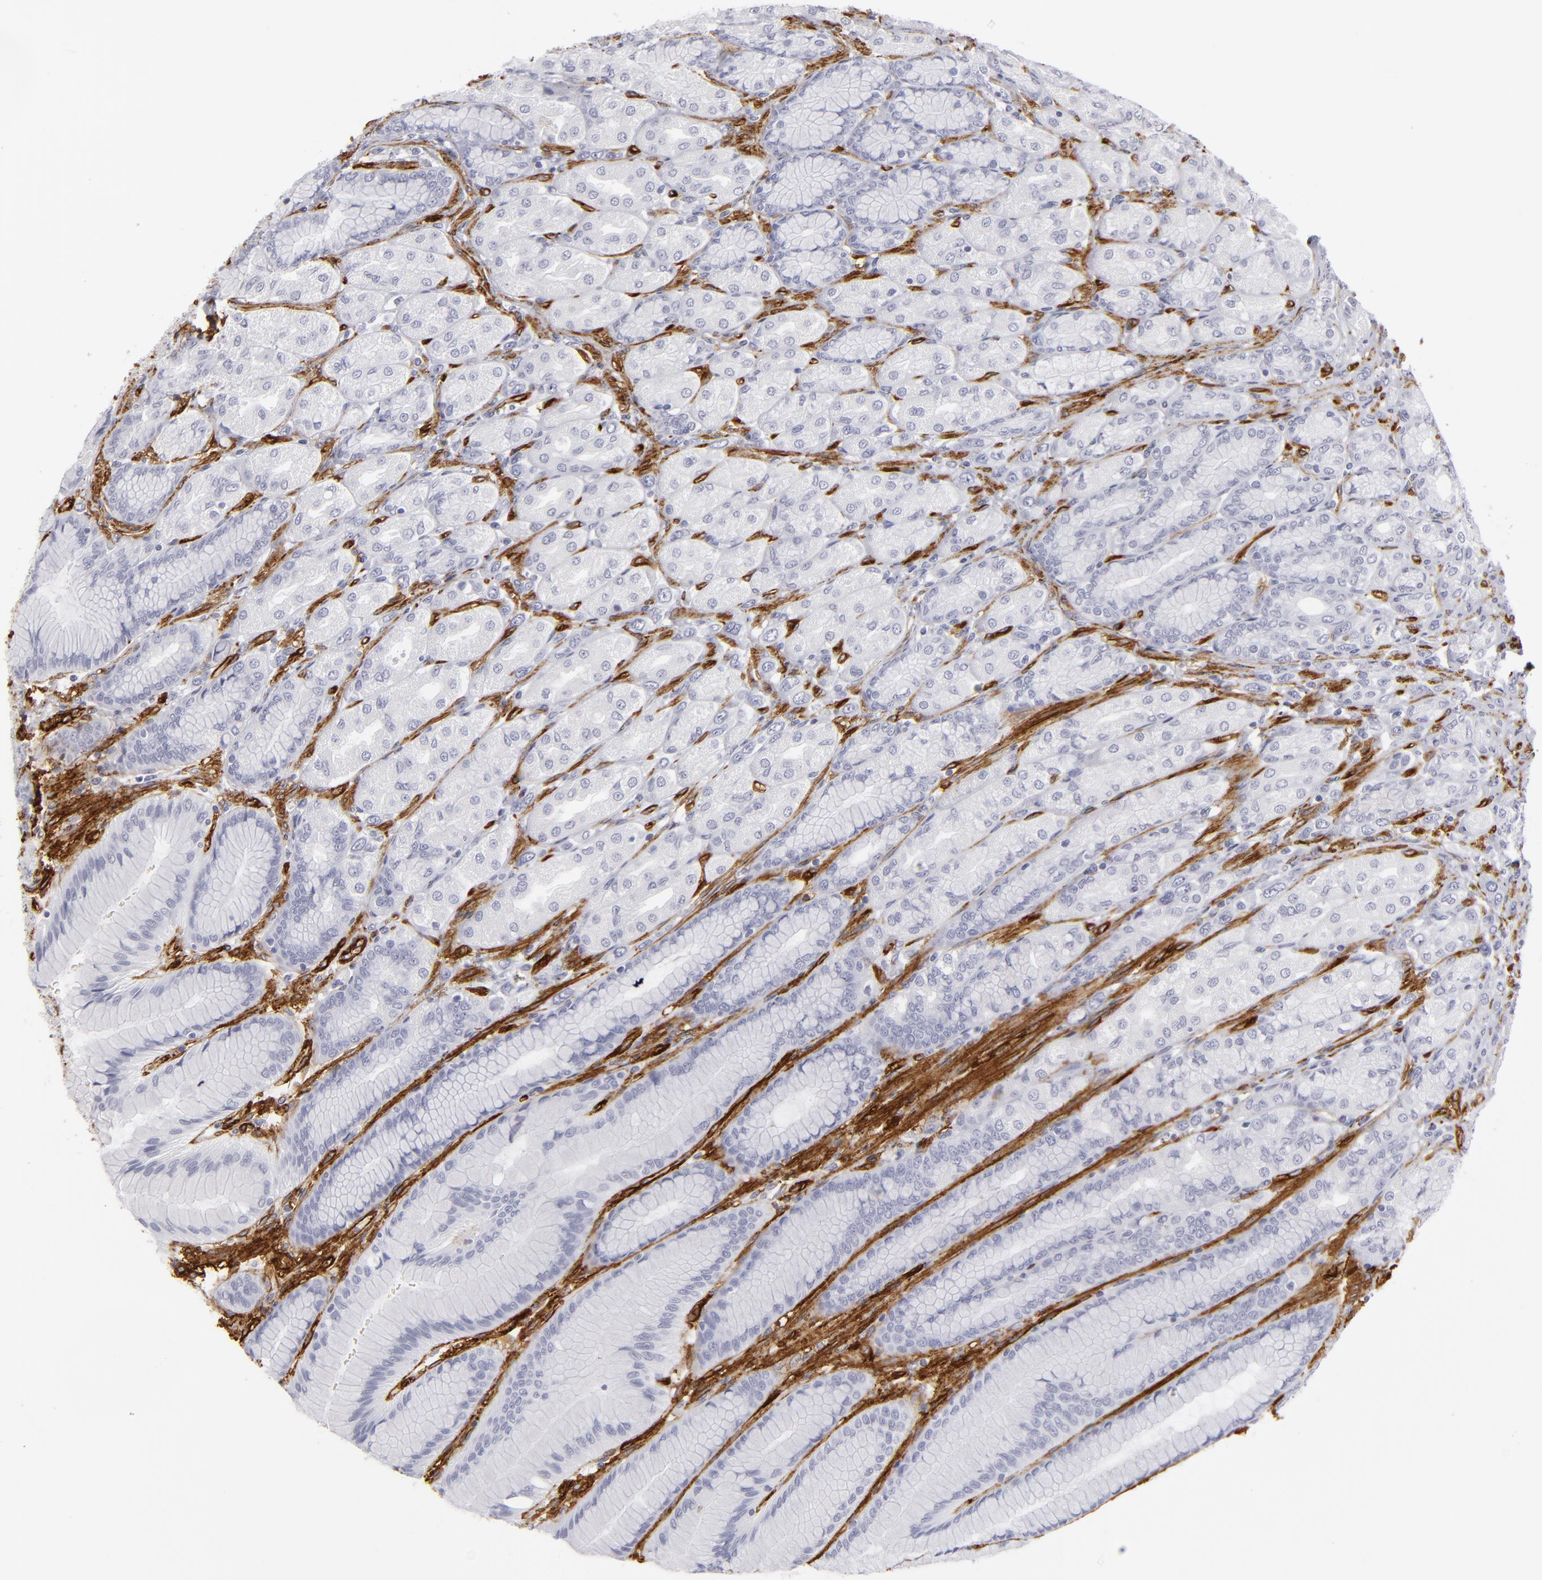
{"staining": {"intensity": "negative", "quantity": "none", "location": "none"}, "tissue": "stomach", "cell_type": "Glandular cells", "image_type": "normal", "snomed": [{"axis": "morphology", "description": "Normal tissue, NOS"}, {"axis": "morphology", "description": "Adenocarcinoma, NOS"}, {"axis": "topography", "description": "Stomach"}, {"axis": "topography", "description": "Stomach, lower"}], "caption": "Immunohistochemistry (IHC) histopathology image of unremarkable stomach stained for a protein (brown), which displays no staining in glandular cells.", "gene": "MCAM", "patient": {"sex": "female", "age": 65}}